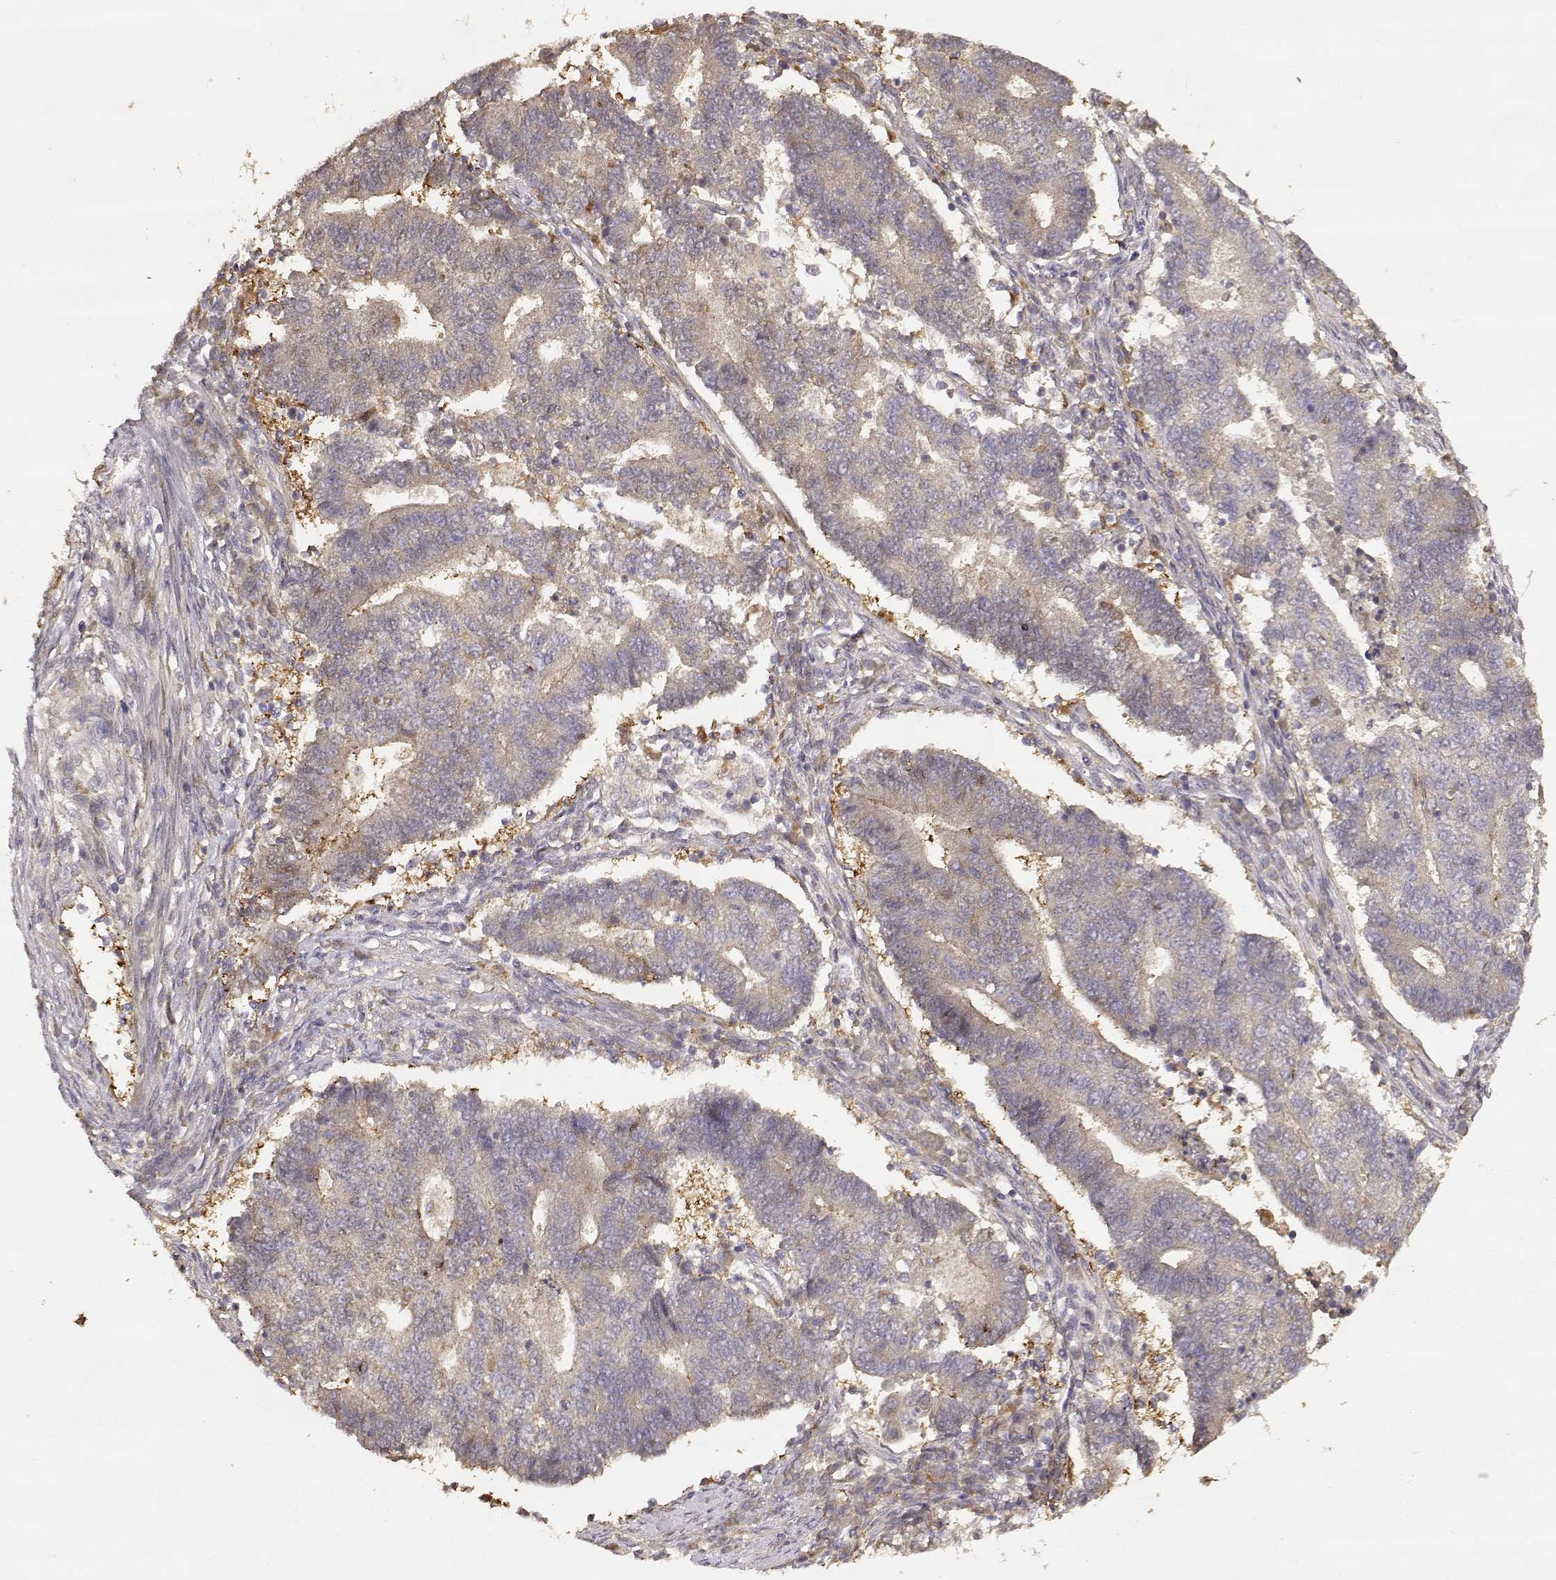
{"staining": {"intensity": "weak", "quantity": ">75%", "location": "cytoplasmic/membranous"}, "tissue": "endometrial cancer", "cell_type": "Tumor cells", "image_type": "cancer", "snomed": [{"axis": "morphology", "description": "Adenocarcinoma, NOS"}, {"axis": "topography", "description": "Uterus"}, {"axis": "topography", "description": "Endometrium"}], "caption": "Endometrial cancer stained with a brown dye exhibits weak cytoplasmic/membranous positive staining in about >75% of tumor cells.", "gene": "CRIM1", "patient": {"sex": "female", "age": 54}}